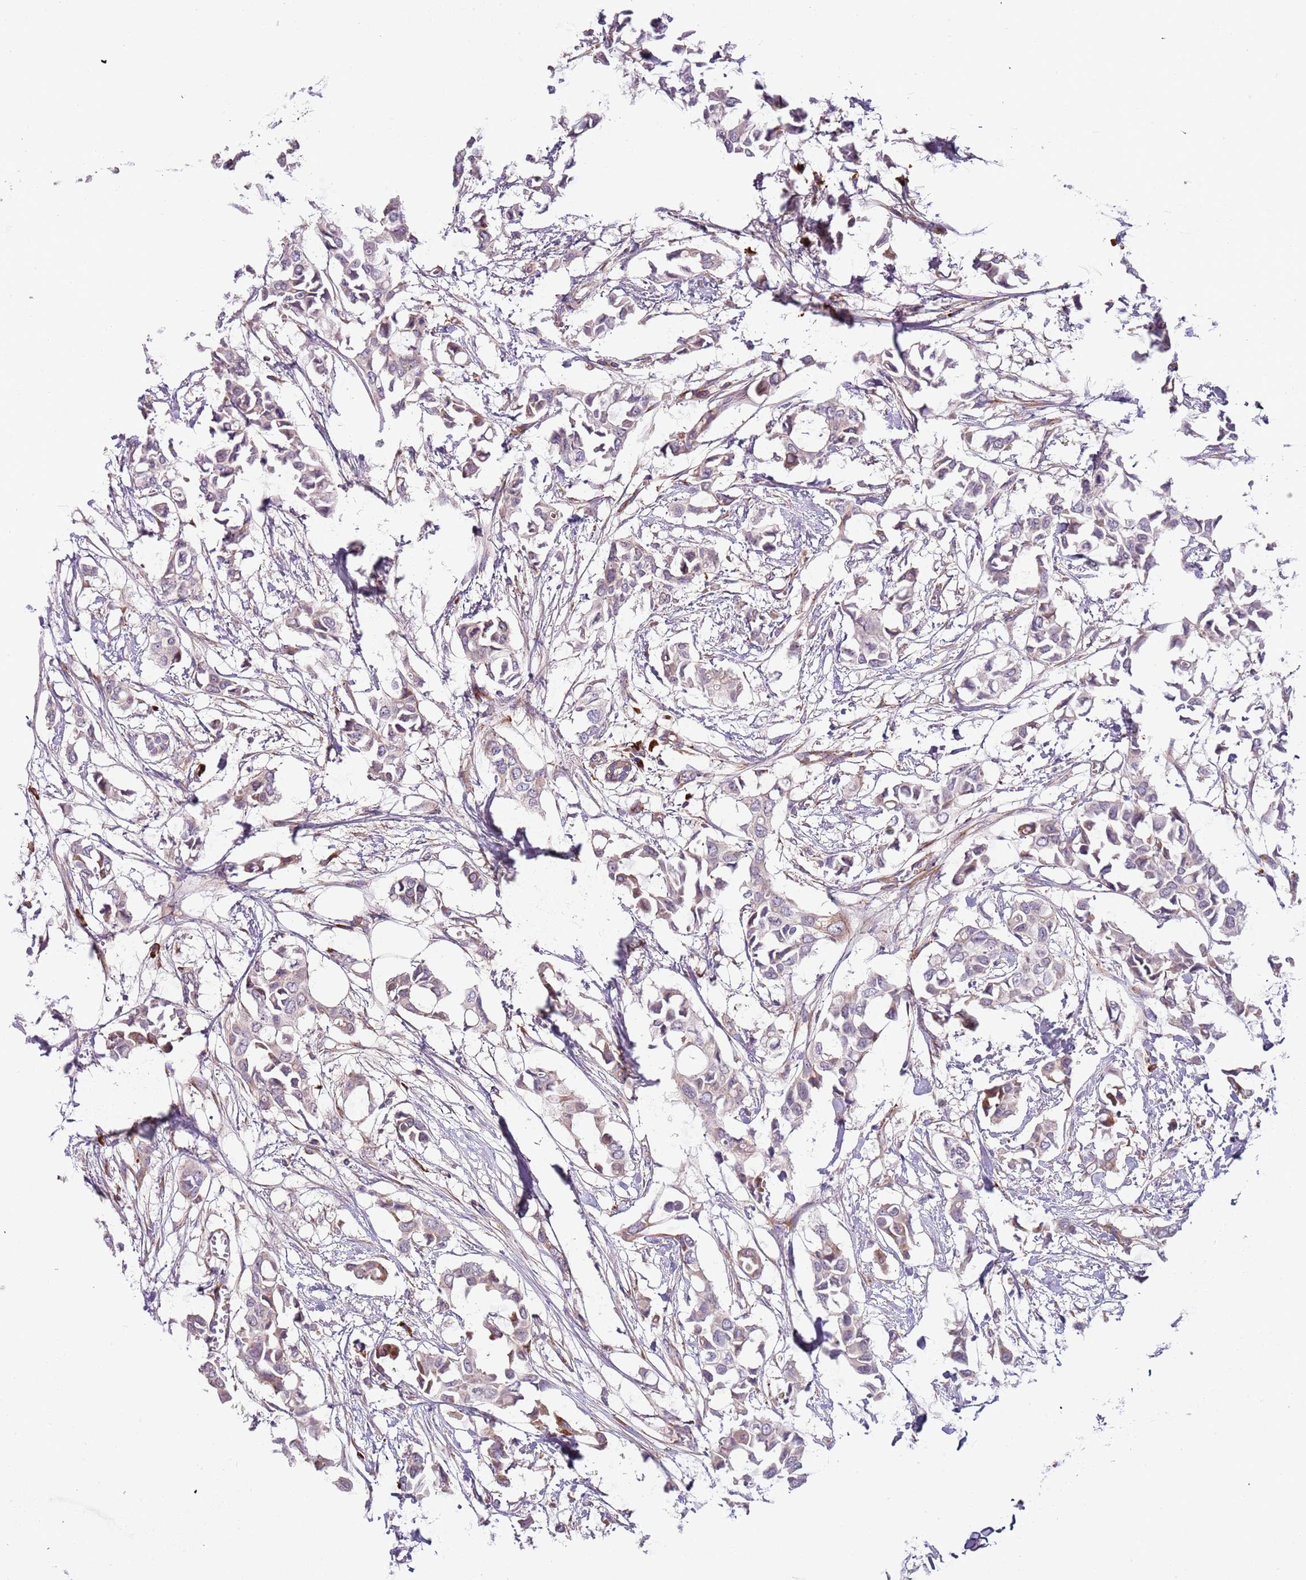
{"staining": {"intensity": "weak", "quantity": "<25%", "location": "cytoplasmic/membranous"}, "tissue": "breast cancer", "cell_type": "Tumor cells", "image_type": "cancer", "snomed": [{"axis": "morphology", "description": "Duct carcinoma"}, {"axis": "topography", "description": "Breast"}], "caption": "DAB (3,3'-diaminobenzidine) immunohistochemical staining of human breast intraductal carcinoma displays no significant staining in tumor cells.", "gene": "VWCE", "patient": {"sex": "female", "age": 41}}